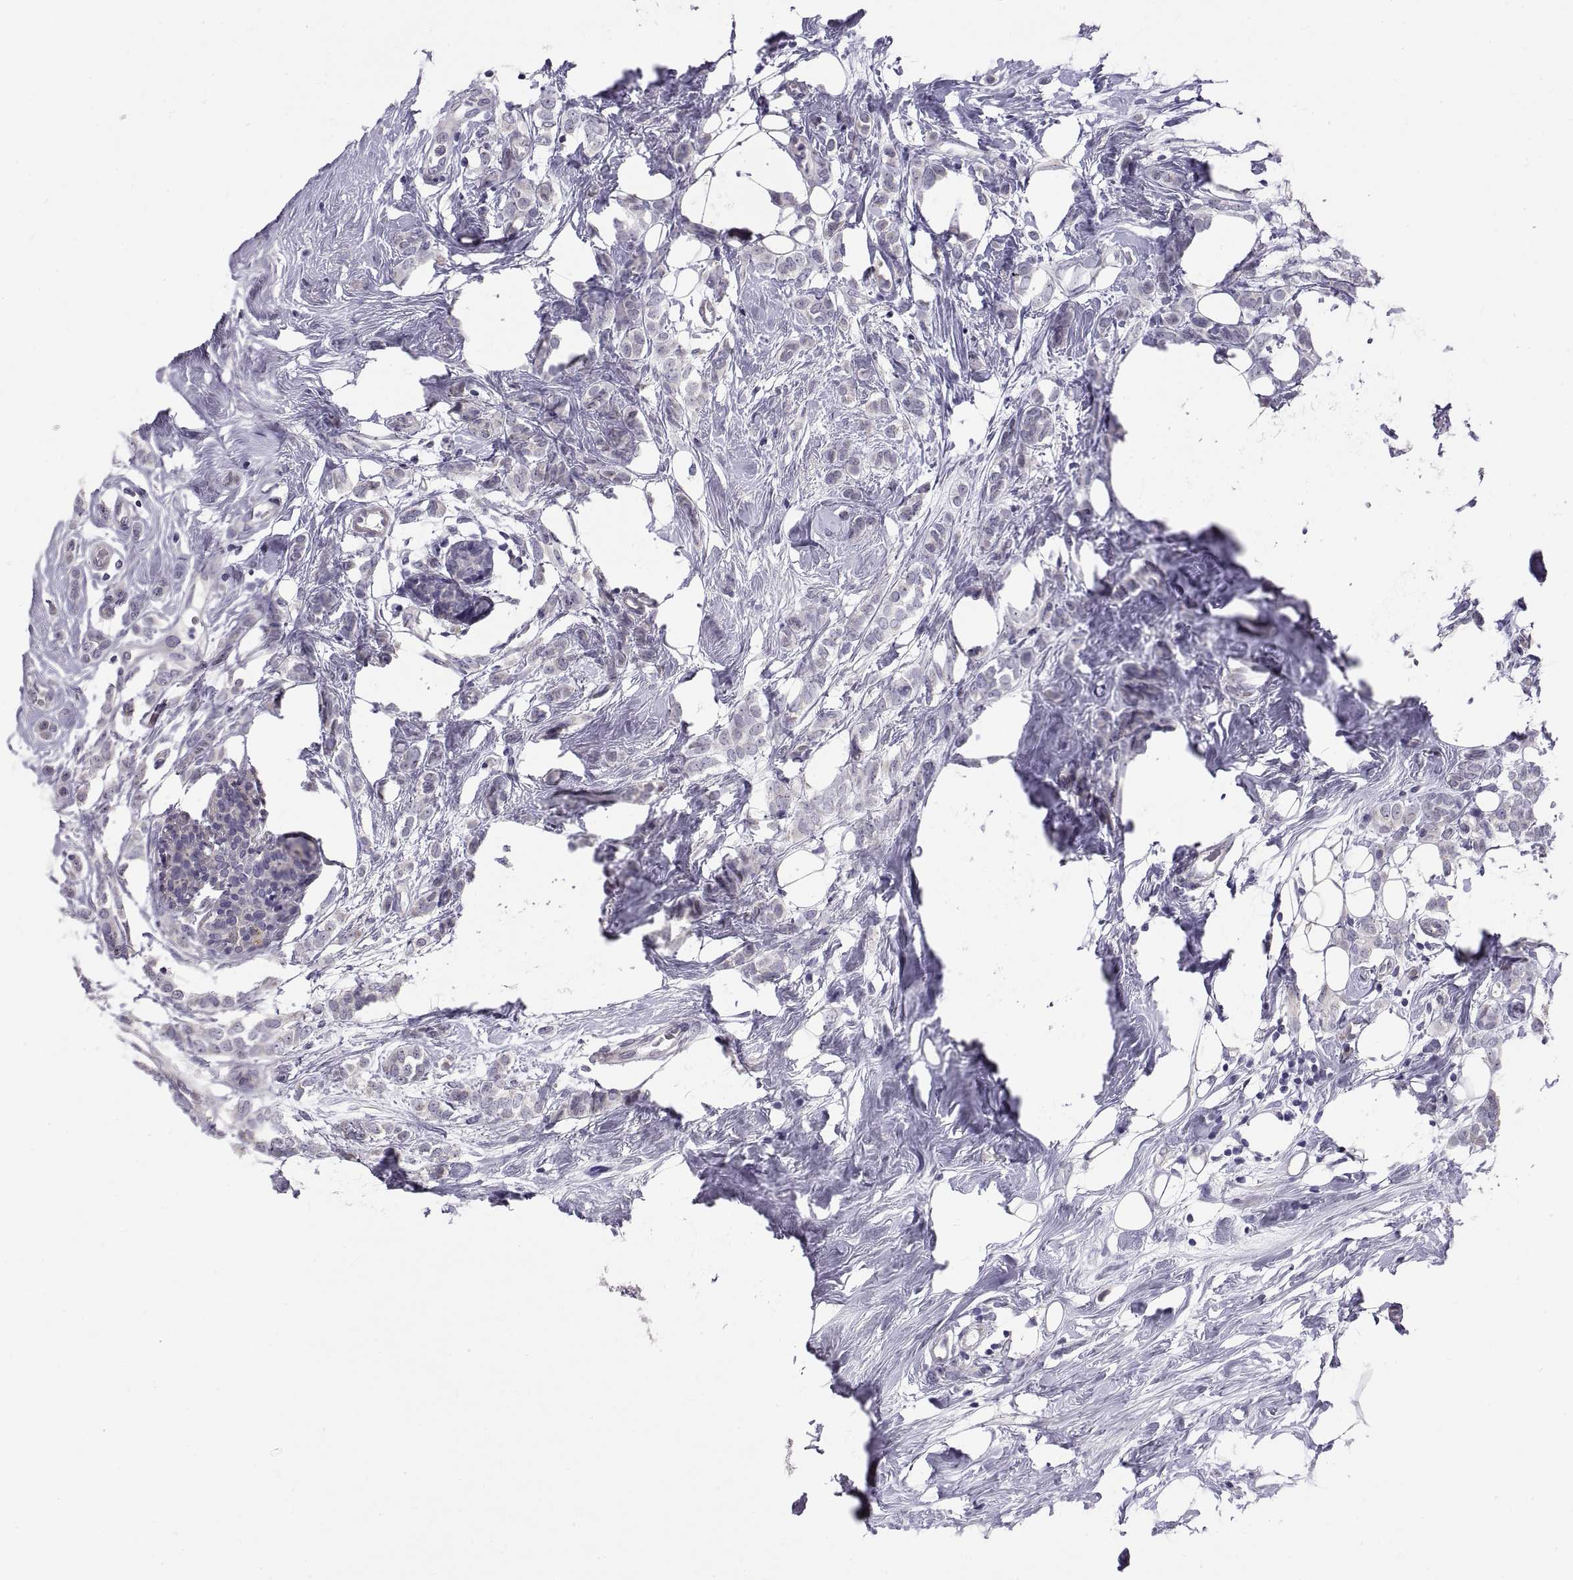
{"staining": {"intensity": "negative", "quantity": "none", "location": "none"}, "tissue": "breast cancer", "cell_type": "Tumor cells", "image_type": "cancer", "snomed": [{"axis": "morphology", "description": "Lobular carcinoma"}, {"axis": "topography", "description": "Breast"}], "caption": "Immunohistochemistry of human breast cancer demonstrates no positivity in tumor cells. (Immunohistochemistry, brightfield microscopy, high magnification).", "gene": "FAM170A", "patient": {"sex": "female", "age": 49}}